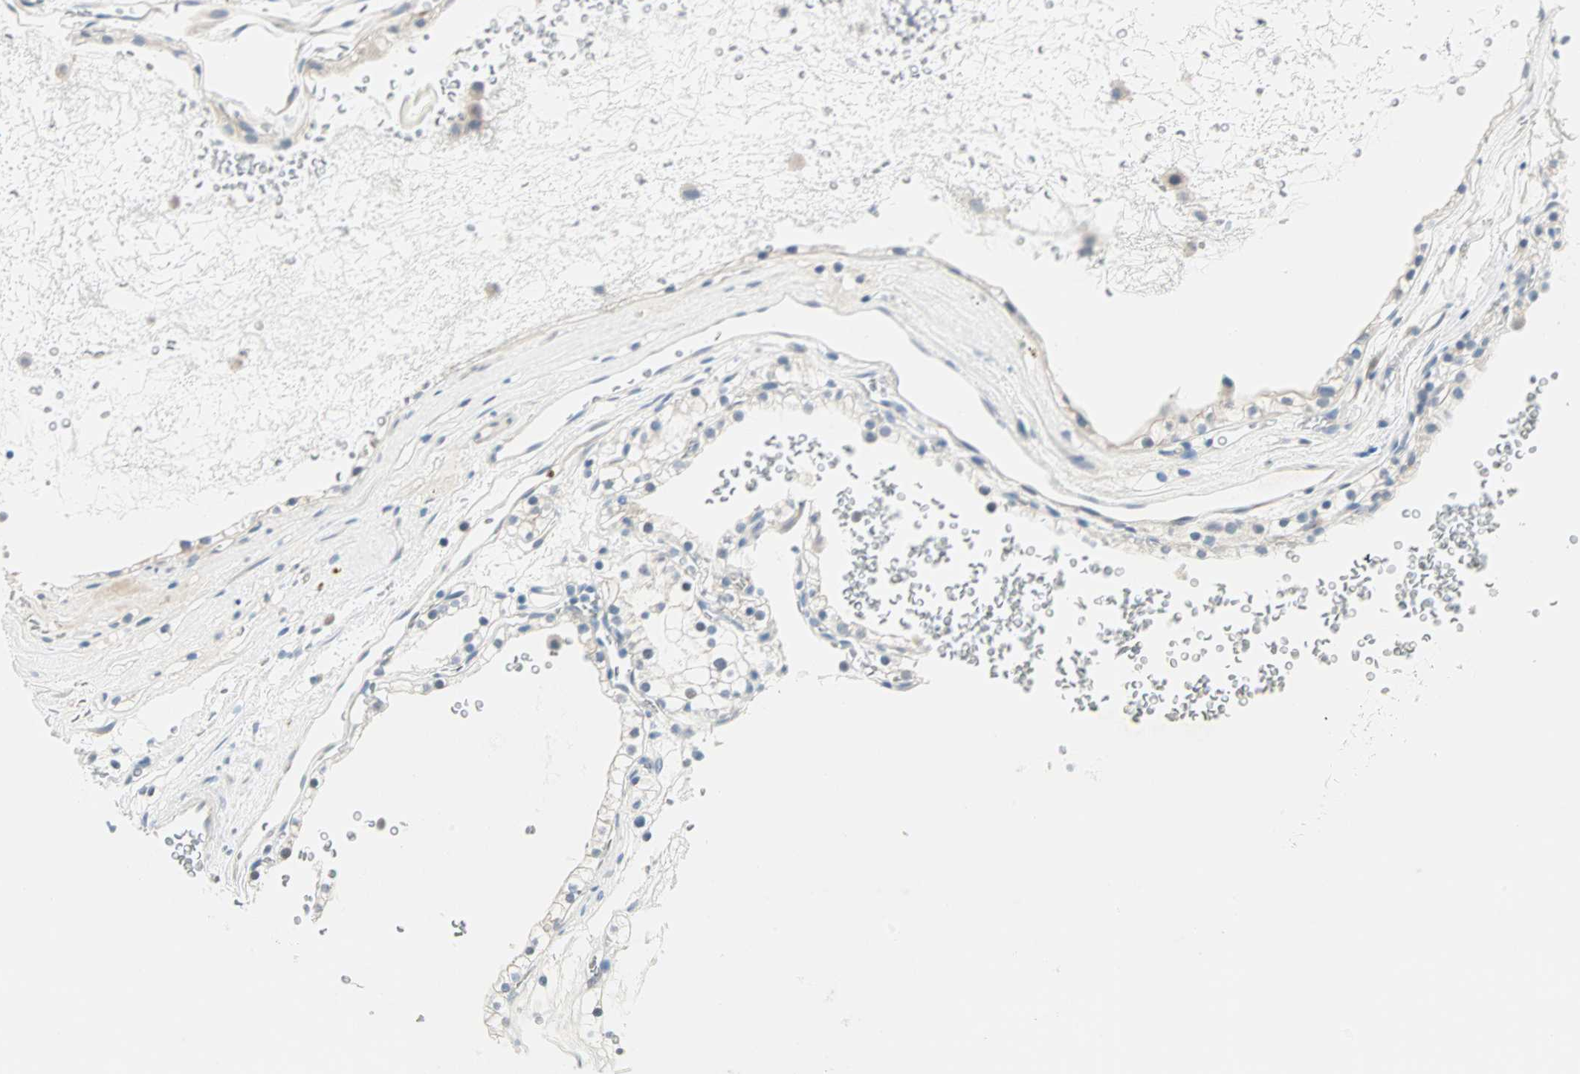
{"staining": {"intensity": "negative", "quantity": "none", "location": "none"}, "tissue": "renal cancer", "cell_type": "Tumor cells", "image_type": "cancer", "snomed": [{"axis": "morphology", "description": "Adenocarcinoma, NOS"}, {"axis": "topography", "description": "Kidney"}], "caption": "IHC of human renal cancer reveals no staining in tumor cells. Brightfield microscopy of immunohistochemistry (IHC) stained with DAB (brown) and hematoxylin (blue), captured at high magnification.", "gene": "SULT1C2", "patient": {"sex": "female", "age": 41}}